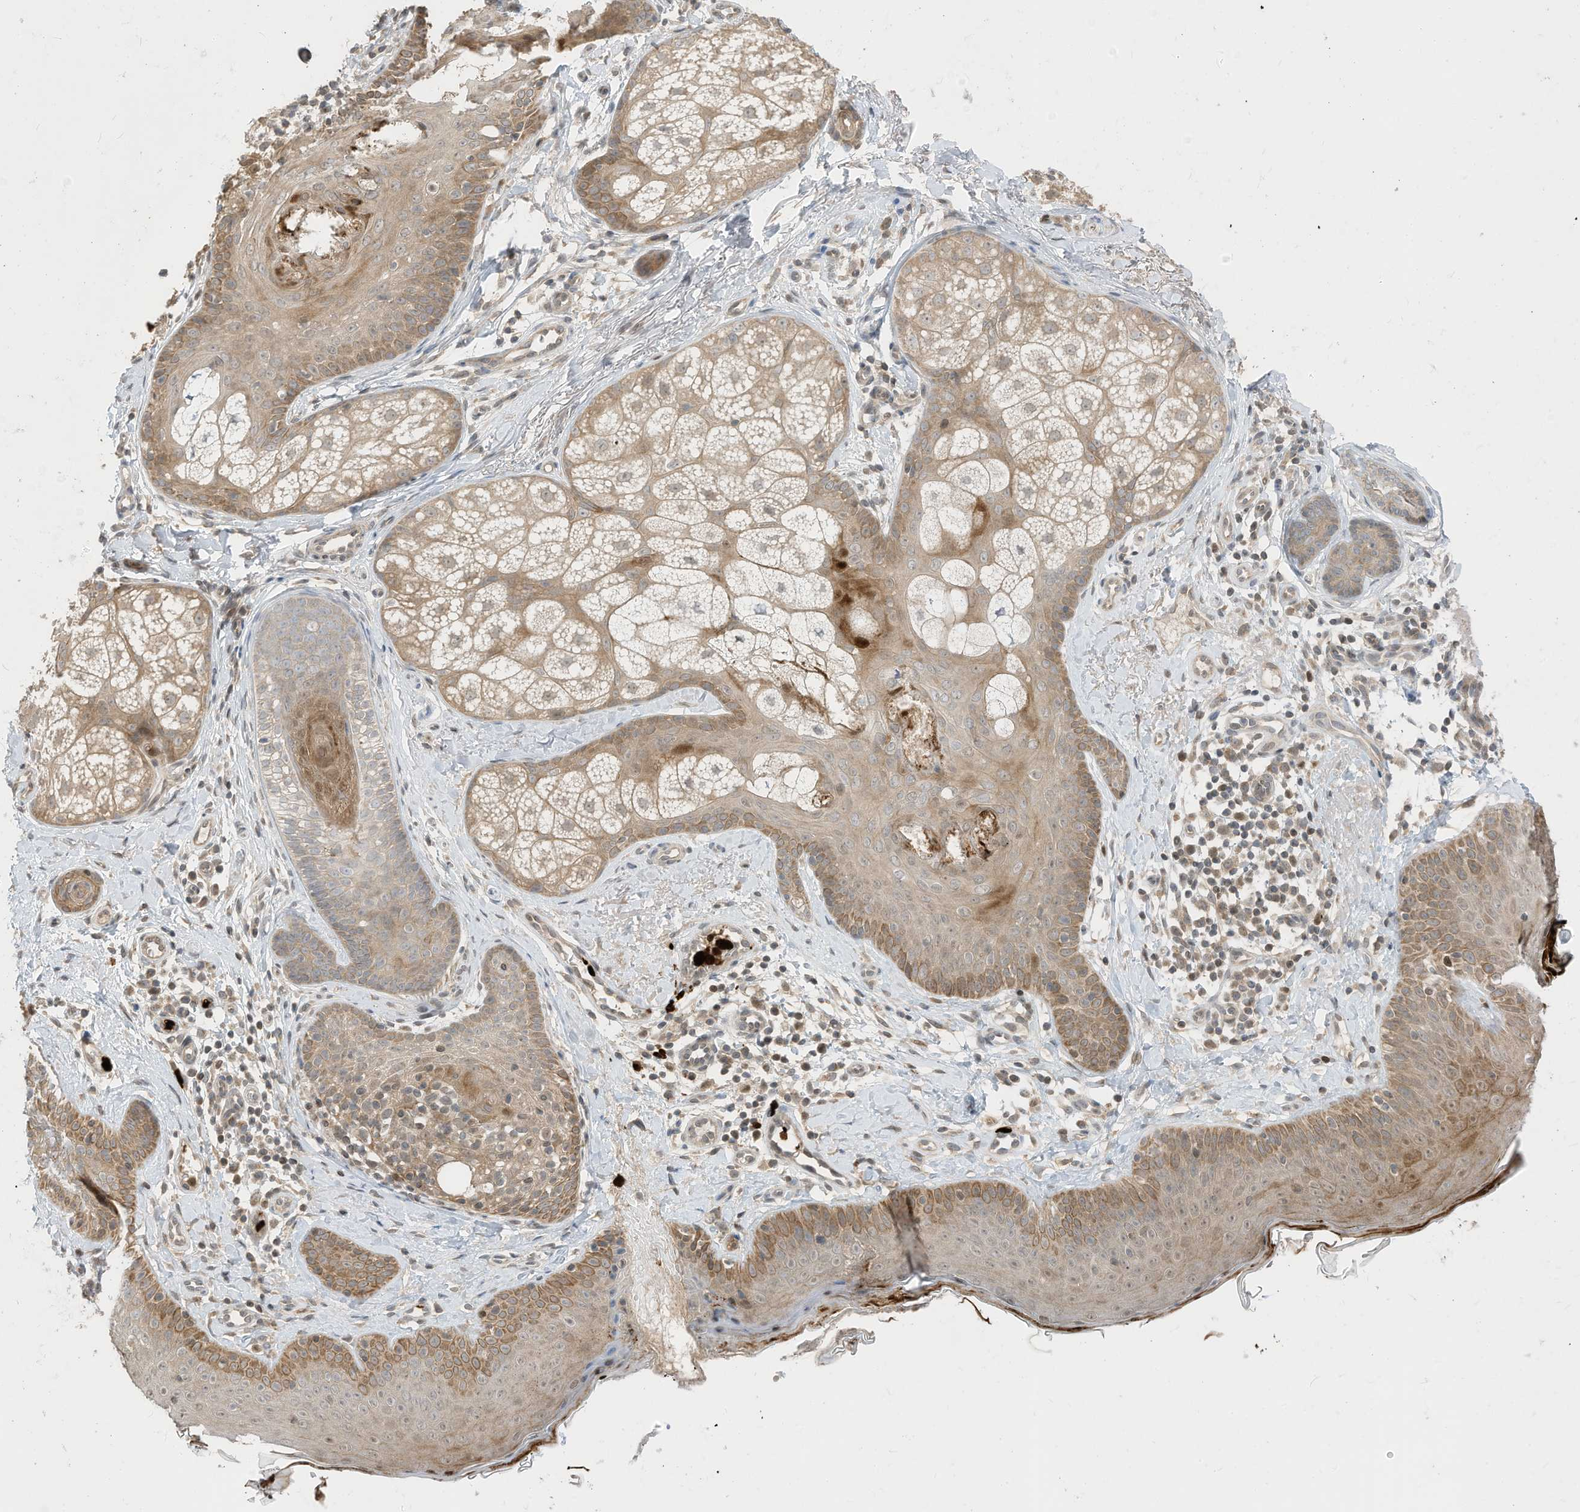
{"staining": {"intensity": "moderate", "quantity": ">75%", "location": "cytoplasmic/membranous"}, "tissue": "skin", "cell_type": "Fibroblasts", "image_type": "normal", "snomed": [{"axis": "morphology", "description": "Normal tissue, NOS"}, {"axis": "topography", "description": "Skin"}], "caption": "A photomicrograph of skin stained for a protein shows moderate cytoplasmic/membranous brown staining in fibroblasts.", "gene": "CNKSR1", "patient": {"sex": "male", "age": 57}}